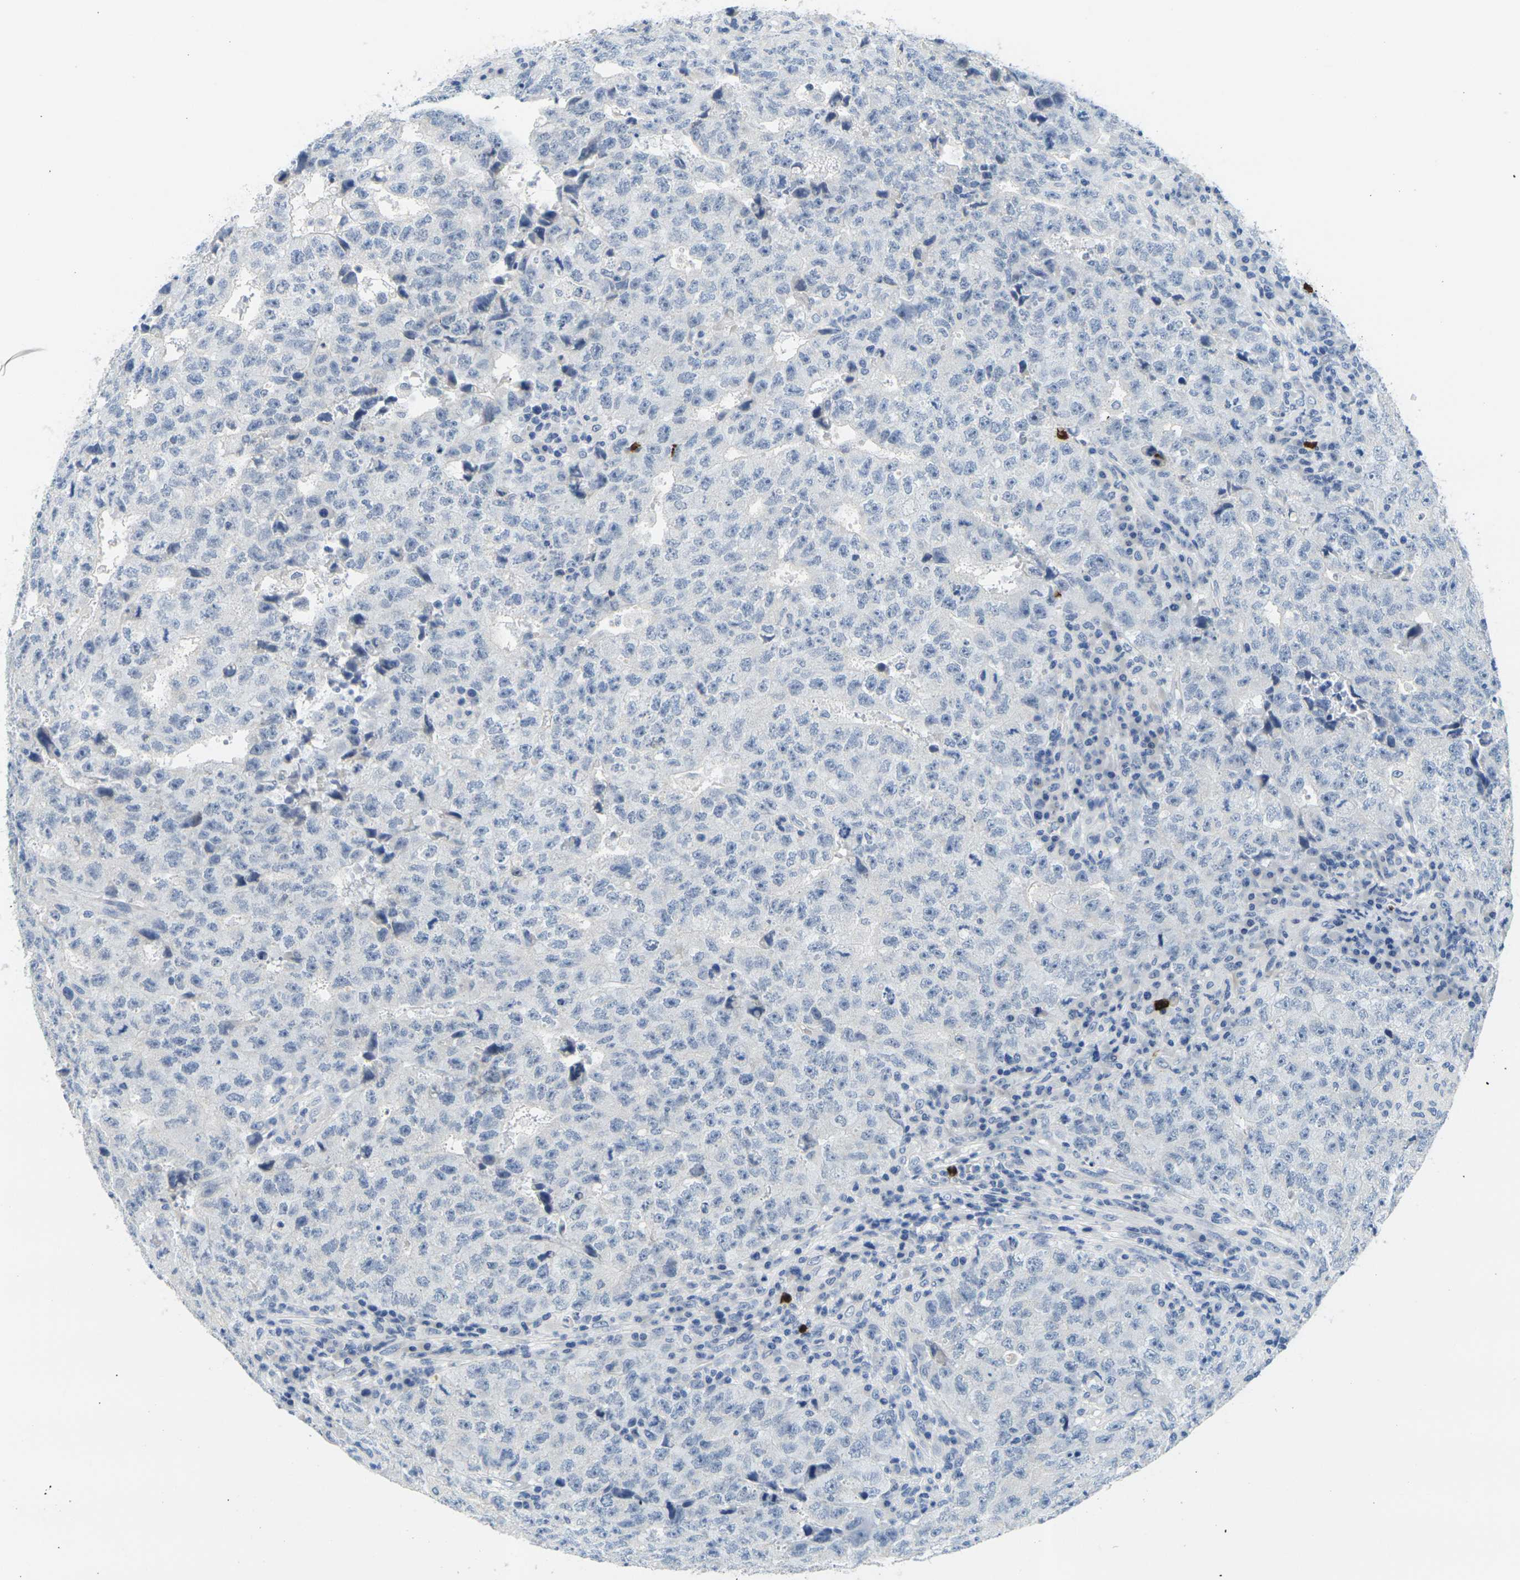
{"staining": {"intensity": "negative", "quantity": "none", "location": "none"}, "tissue": "testis cancer", "cell_type": "Tumor cells", "image_type": "cancer", "snomed": [{"axis": "morphology", "description": "Necrosis, NOS"}, {"axis": "morphology", "description": "Carcinoma, Embryonal, NOS"}, {"axis": "topography", "description": "Testis"}], "caption": "An immunohistochemistry micrograph of embryonal carcinoma (testis) is shown. There is no staining in tumor cells of embryonal carcinoma (testis).", "gene": "GPR15", "patient": {"sex": "male", "age": 19}}